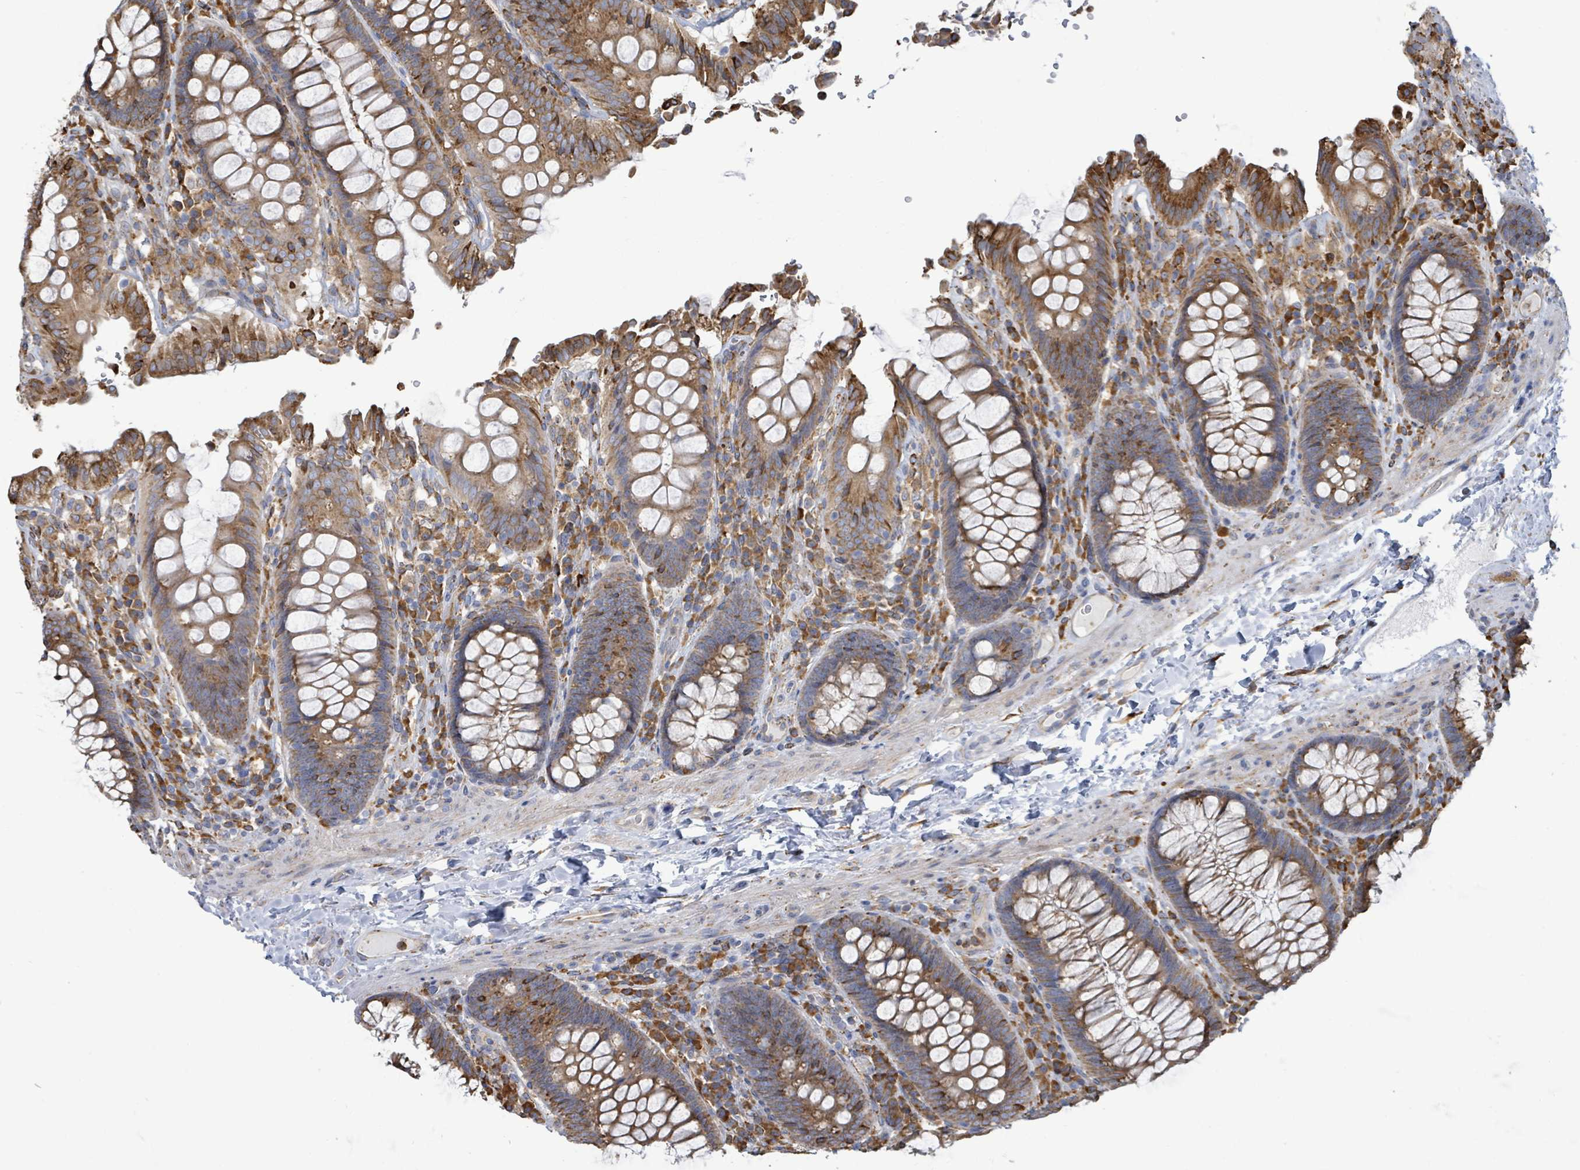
{"staining": {"intensity": "weak", "quantity": ">75%", "location": "cytoplasmic/membranous"}, "tissue": "colon", "cell_type": "Endothelial cells", "image_type": "normal", "snomed": [{"axis": "morphology", "description": "Normal tissue, NOS"}, {"axis": "topography", "description": "Colon"}], "caption": "Benign colon displays weak cytoplasmic/membranous staining in about >75% of endothelial cells.", "gene": "RFPL4AL1", "patient": {"sex": "male", "age": 84}}